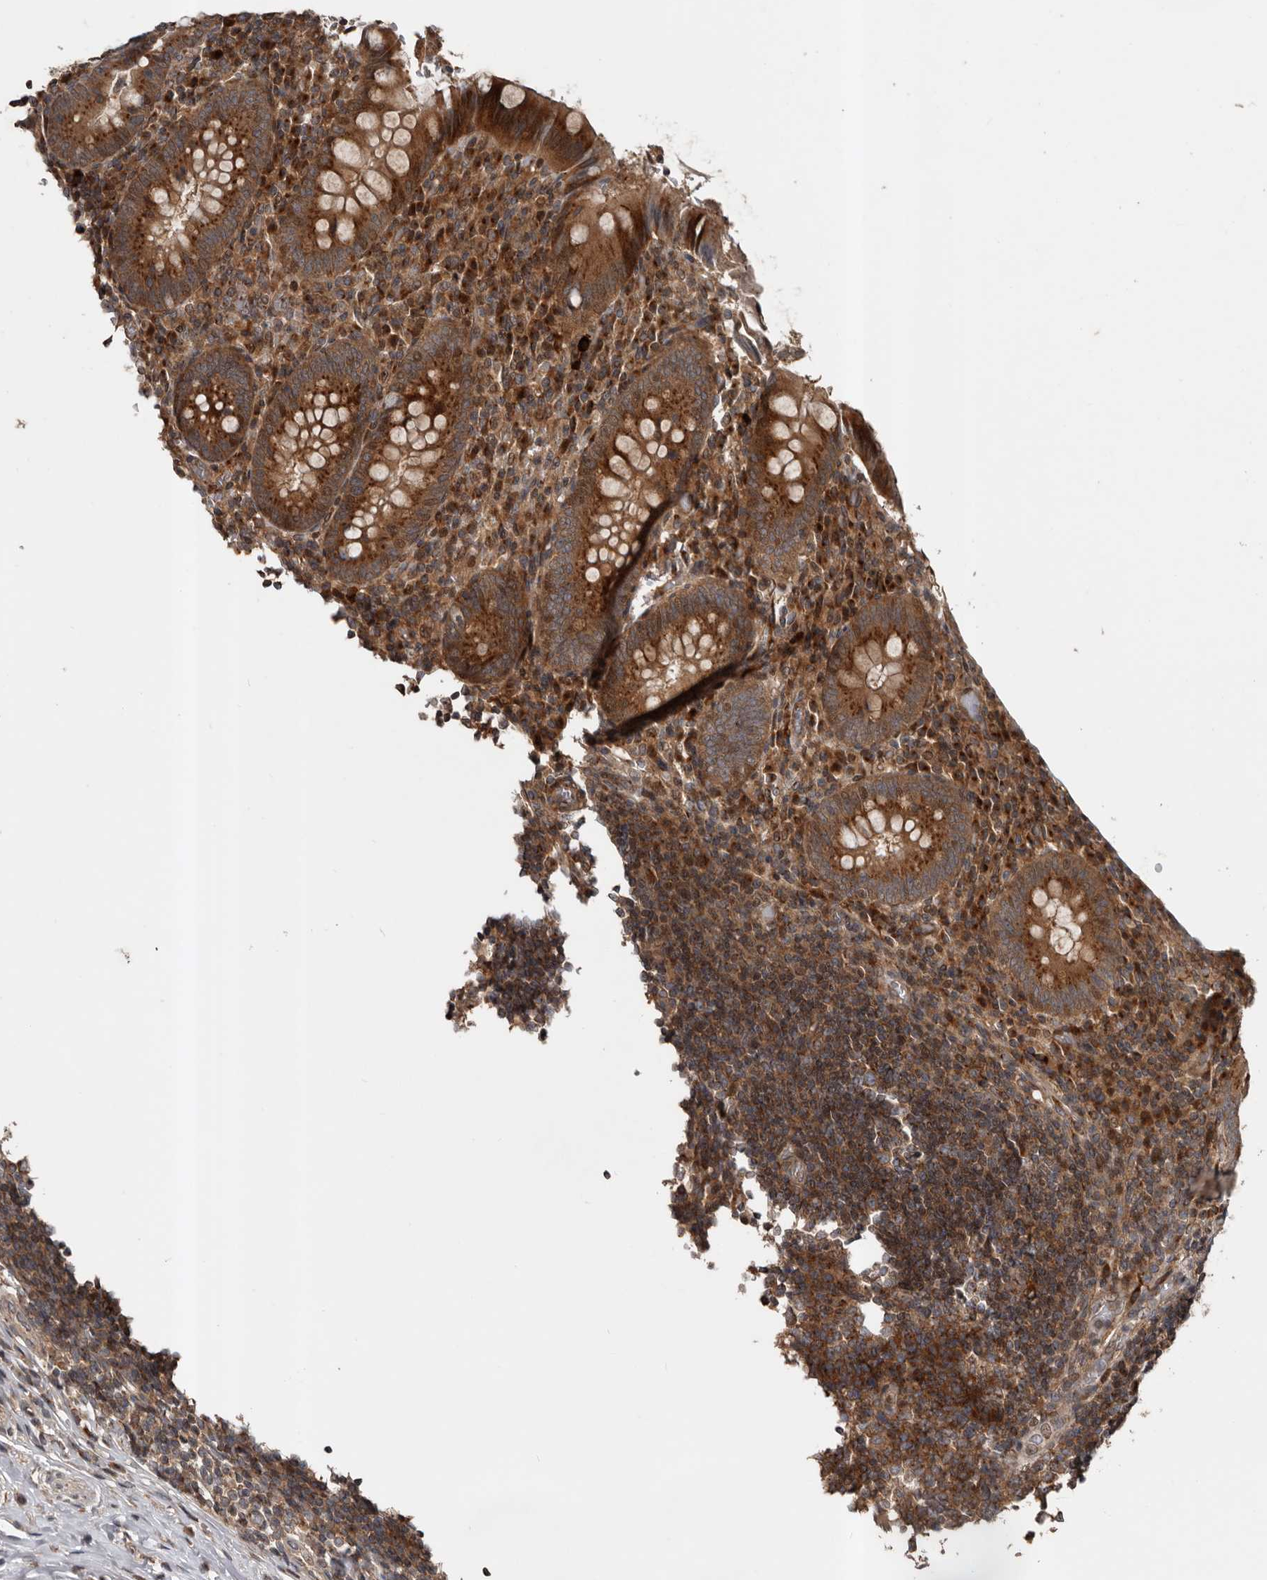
{"staining": {"intensity": "strong", "quantity": ">75%", "location": "cytoplasmic/membranous"}, "tissue": "appendix", "cell_type": "Glandular cells", "image_type": "normal", "snomed": [{"axis": "morphology", "description": "Normal tissue, NOS"}, {"axis": "topography", "description": "Appendix"}], "caption": "Unremarkable appendix demonstrates strong cytoplasmic/membranous expression in about >75% of glandular cells.", "gene": "CCDC190", "patient": {"sex": "female", "age": 17}}